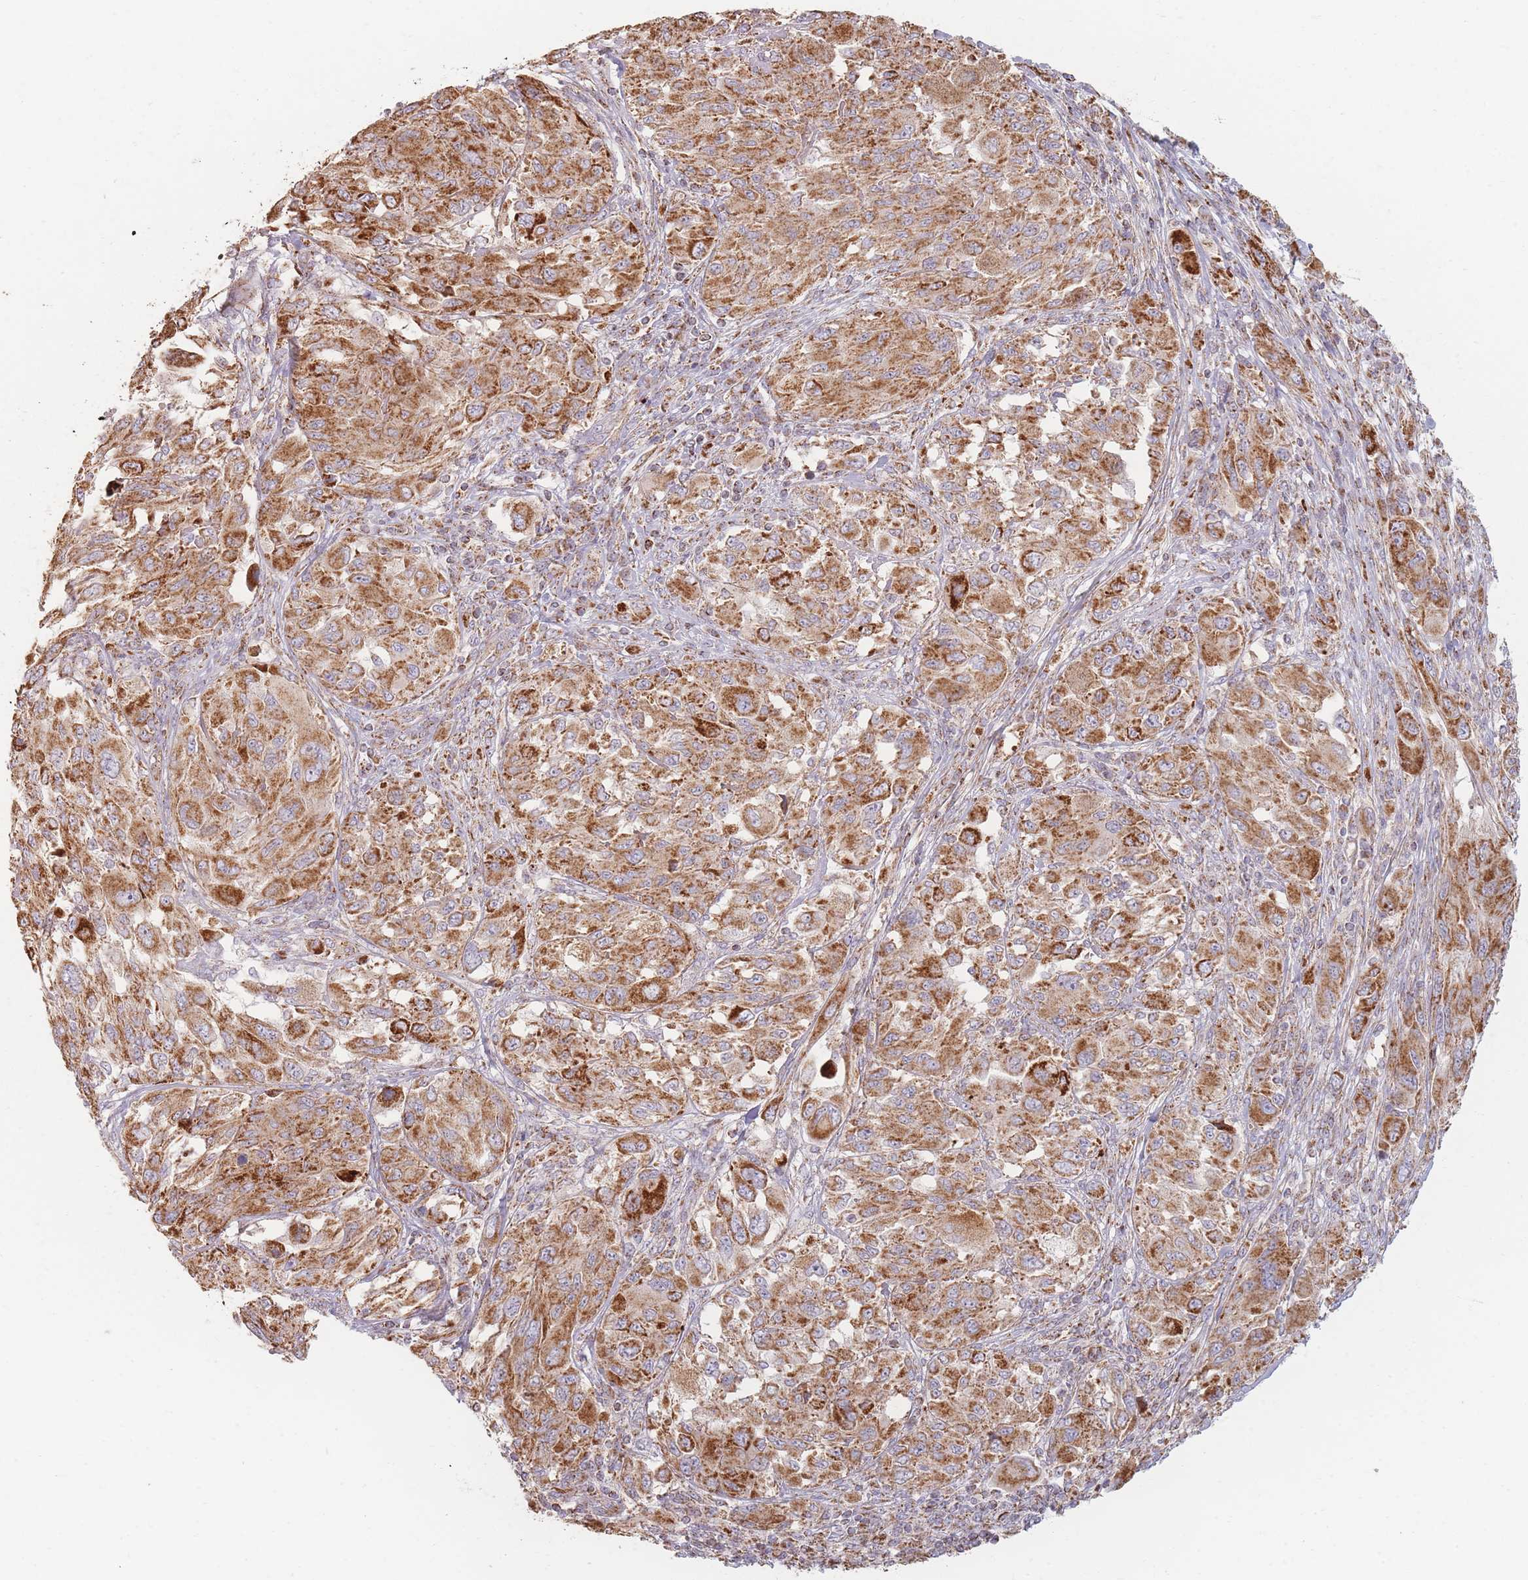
{"staining": {"intensity": "moderate", "quantity": ">75%", "location": "cytoplasmic/membranous"}, "tissue": "melanoma", "cell_type": "Tumor cells", "image_type": "cancer", "snomed": [{"axis": "morphology", "description": "Malignant melanoma, NOS"}, {"axis": "topography", "description": "Skin"}], "caption": "Immunohistochemistry (IHC) image of human malignant melanoma stained for a protein (brown), which shows medium levels of moderate cytoplasmic/membranous staining in about >75% of tumor cells.", "gene": "ESRP2", "patient": {"sex": "female", "age": 91}}